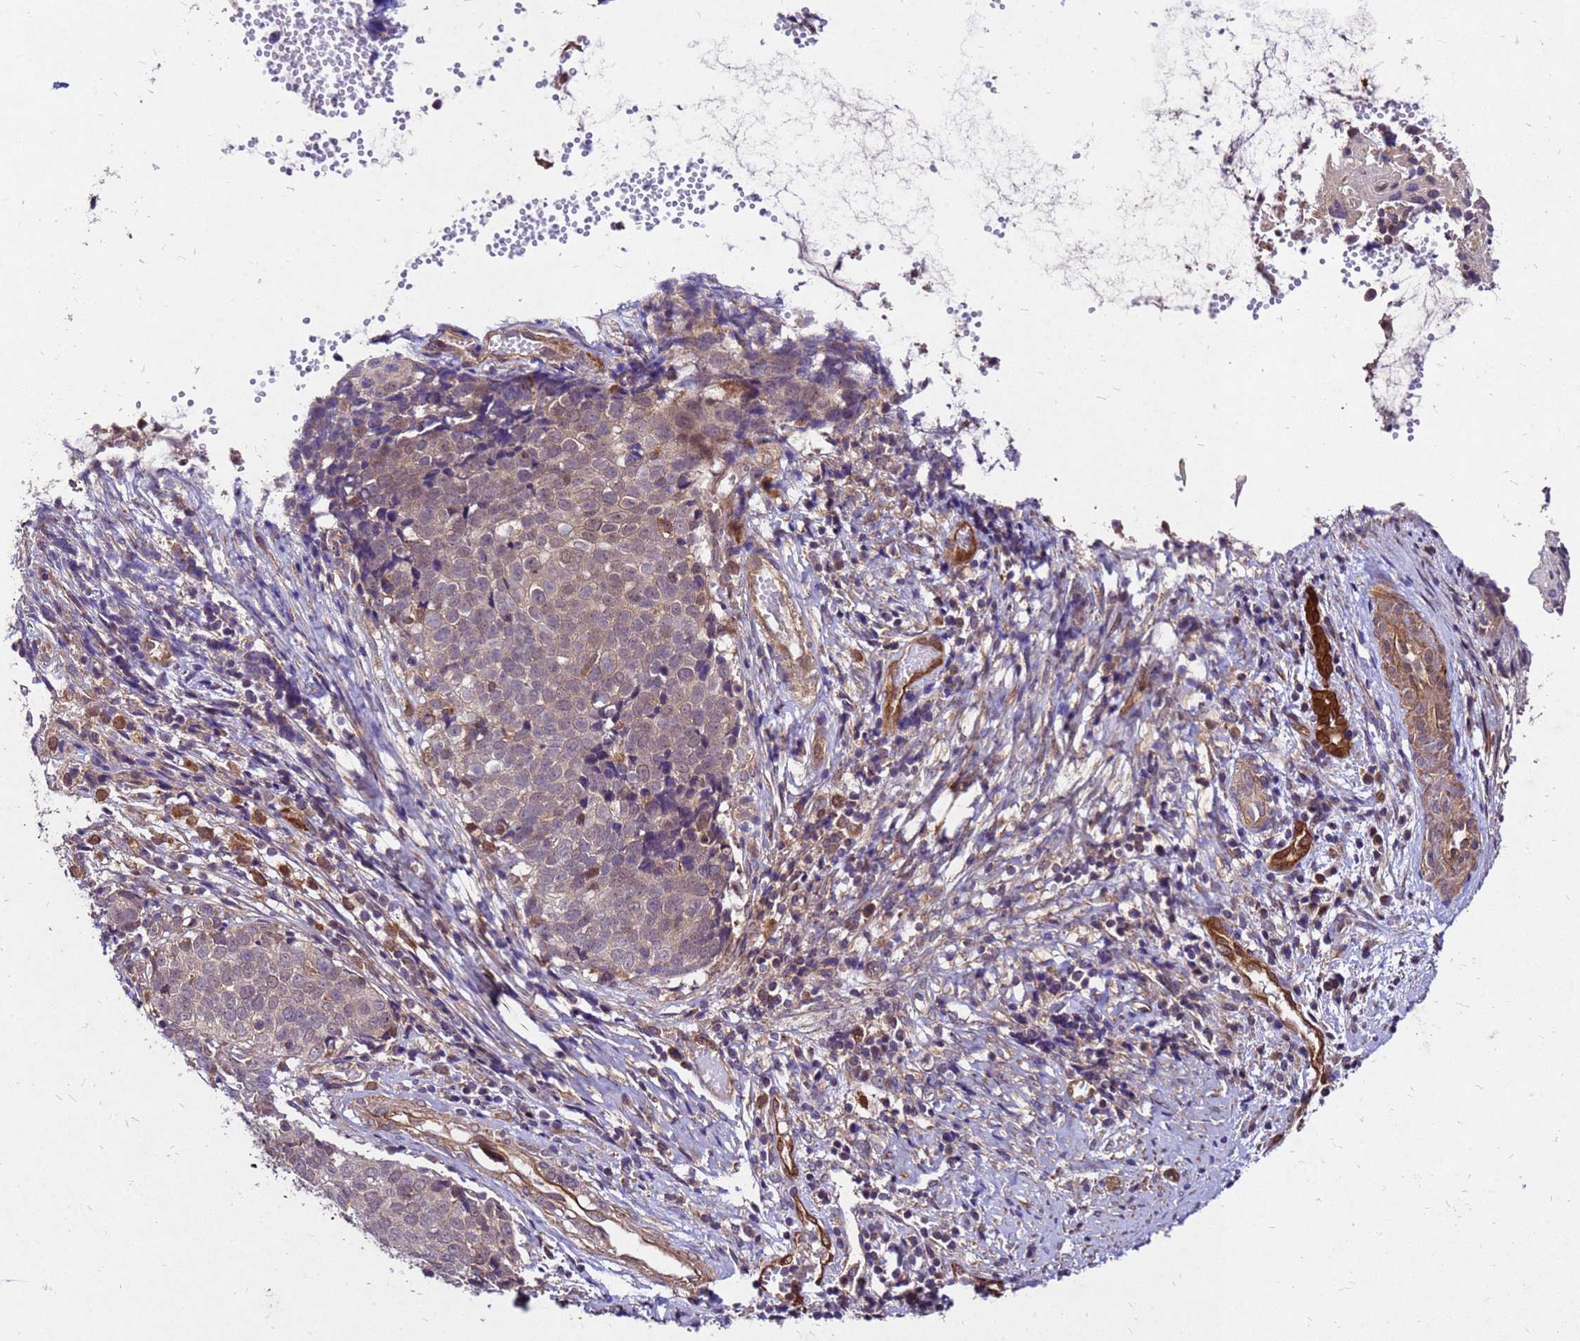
{"staining": {"intensity": "weak", "quantity": "25%-75%", "location": "cytoplasmic/membranous"}, "tissue": "cervical cancer", "cell_type": "Tumor cells", "image_type": "cancer", "snomed": [{"axis": "morphology", "description": "Squamous cell carcinoma, NOS"}, {"axis": "topography", "description": "Cervix"}], "caption": "A low amount of weak cytoplasmic/membranous positivity is identified in approximately 25%-75% of tumor cells in cervical cancer (squamous cell carcinoma) tissue. (DAB IHC with brightfield microscopy, high magnification).", "gene": "DUSP23", "patient": {"sex": "female", "age": 39}}